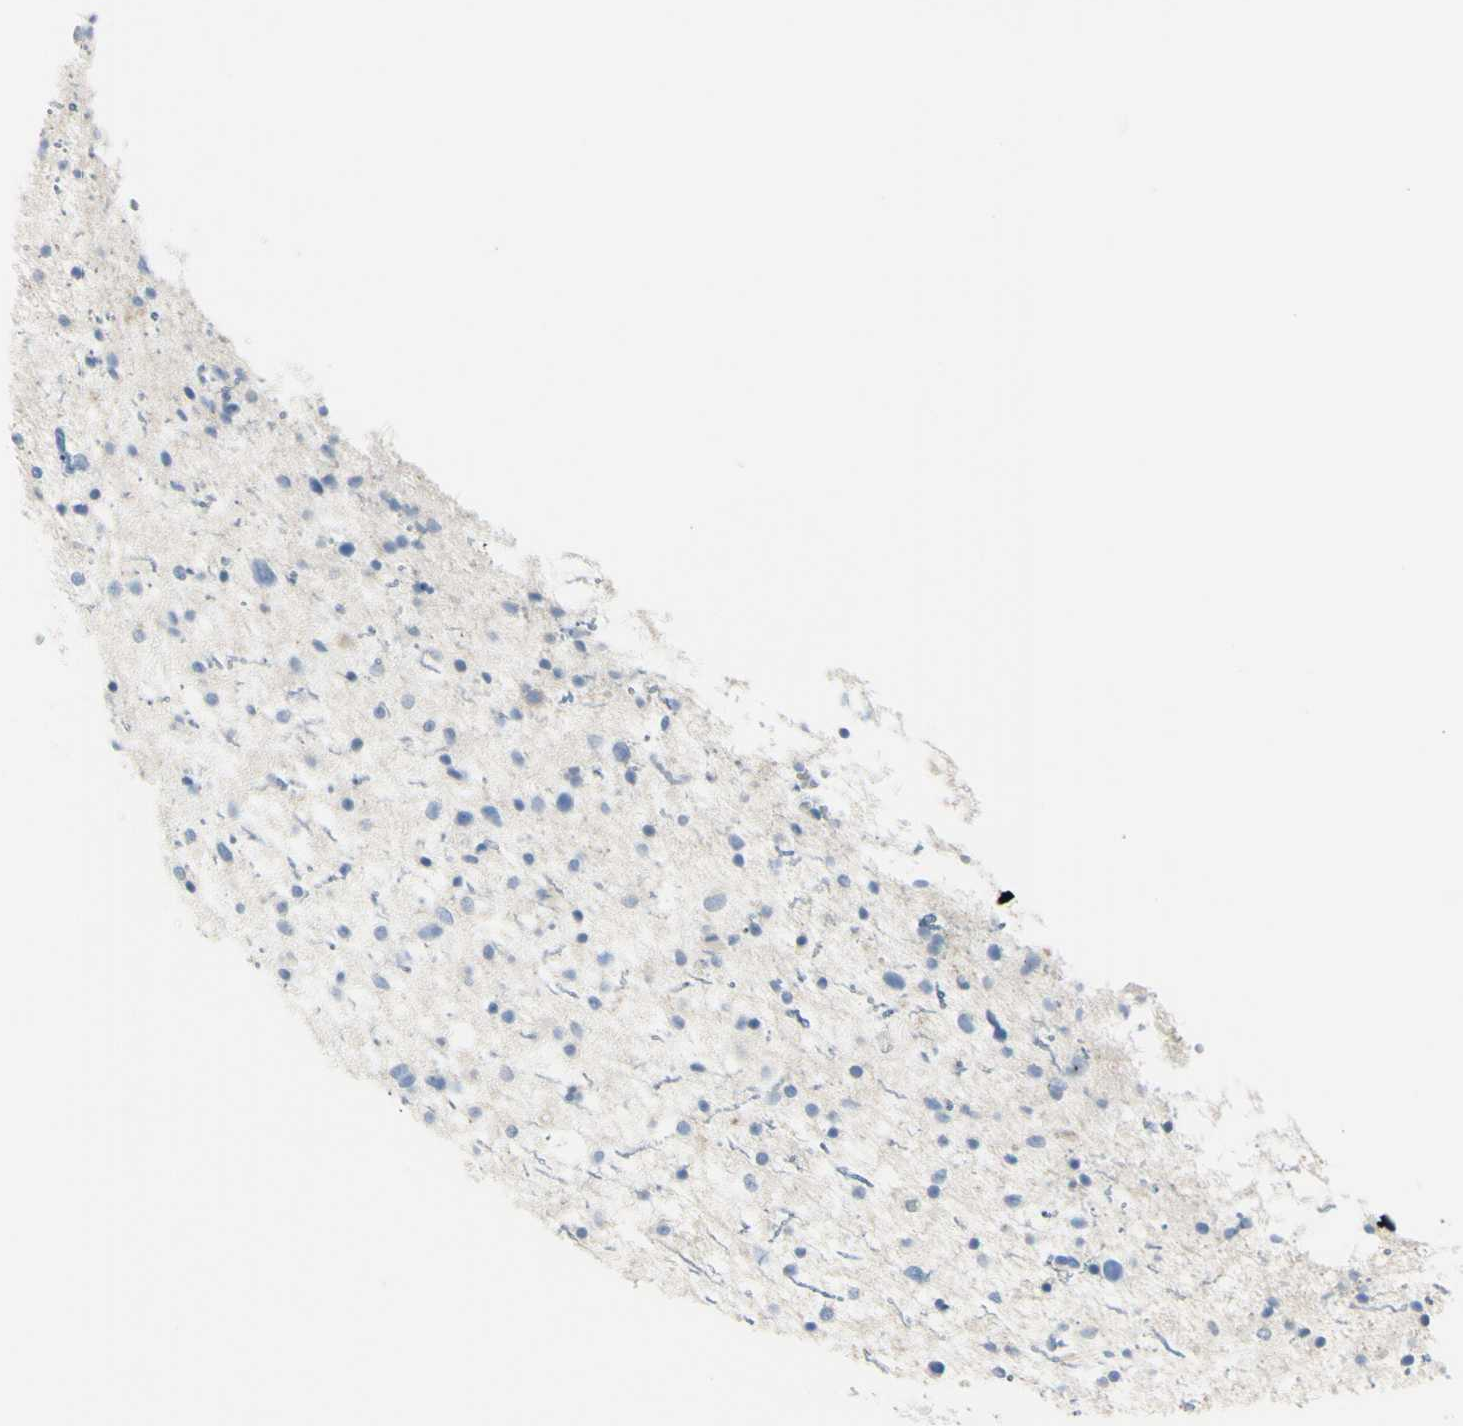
{"staining": {"intensity": "negative", "quantity": "none", "location": "none"}, "tissue": "glioma", "cell_type": "Tumor cells", "image_type": "cancer", "snomed": [{"axis": "morphology", "description": "Glioma, malignant, Low grade"}, {"axis": "topography", "description": "Brain"}], "caption": "Tumor cells show no significant protein staining in glioma.", "gene": "DLG4", "patient": {"sex": "female", "age": 37}}